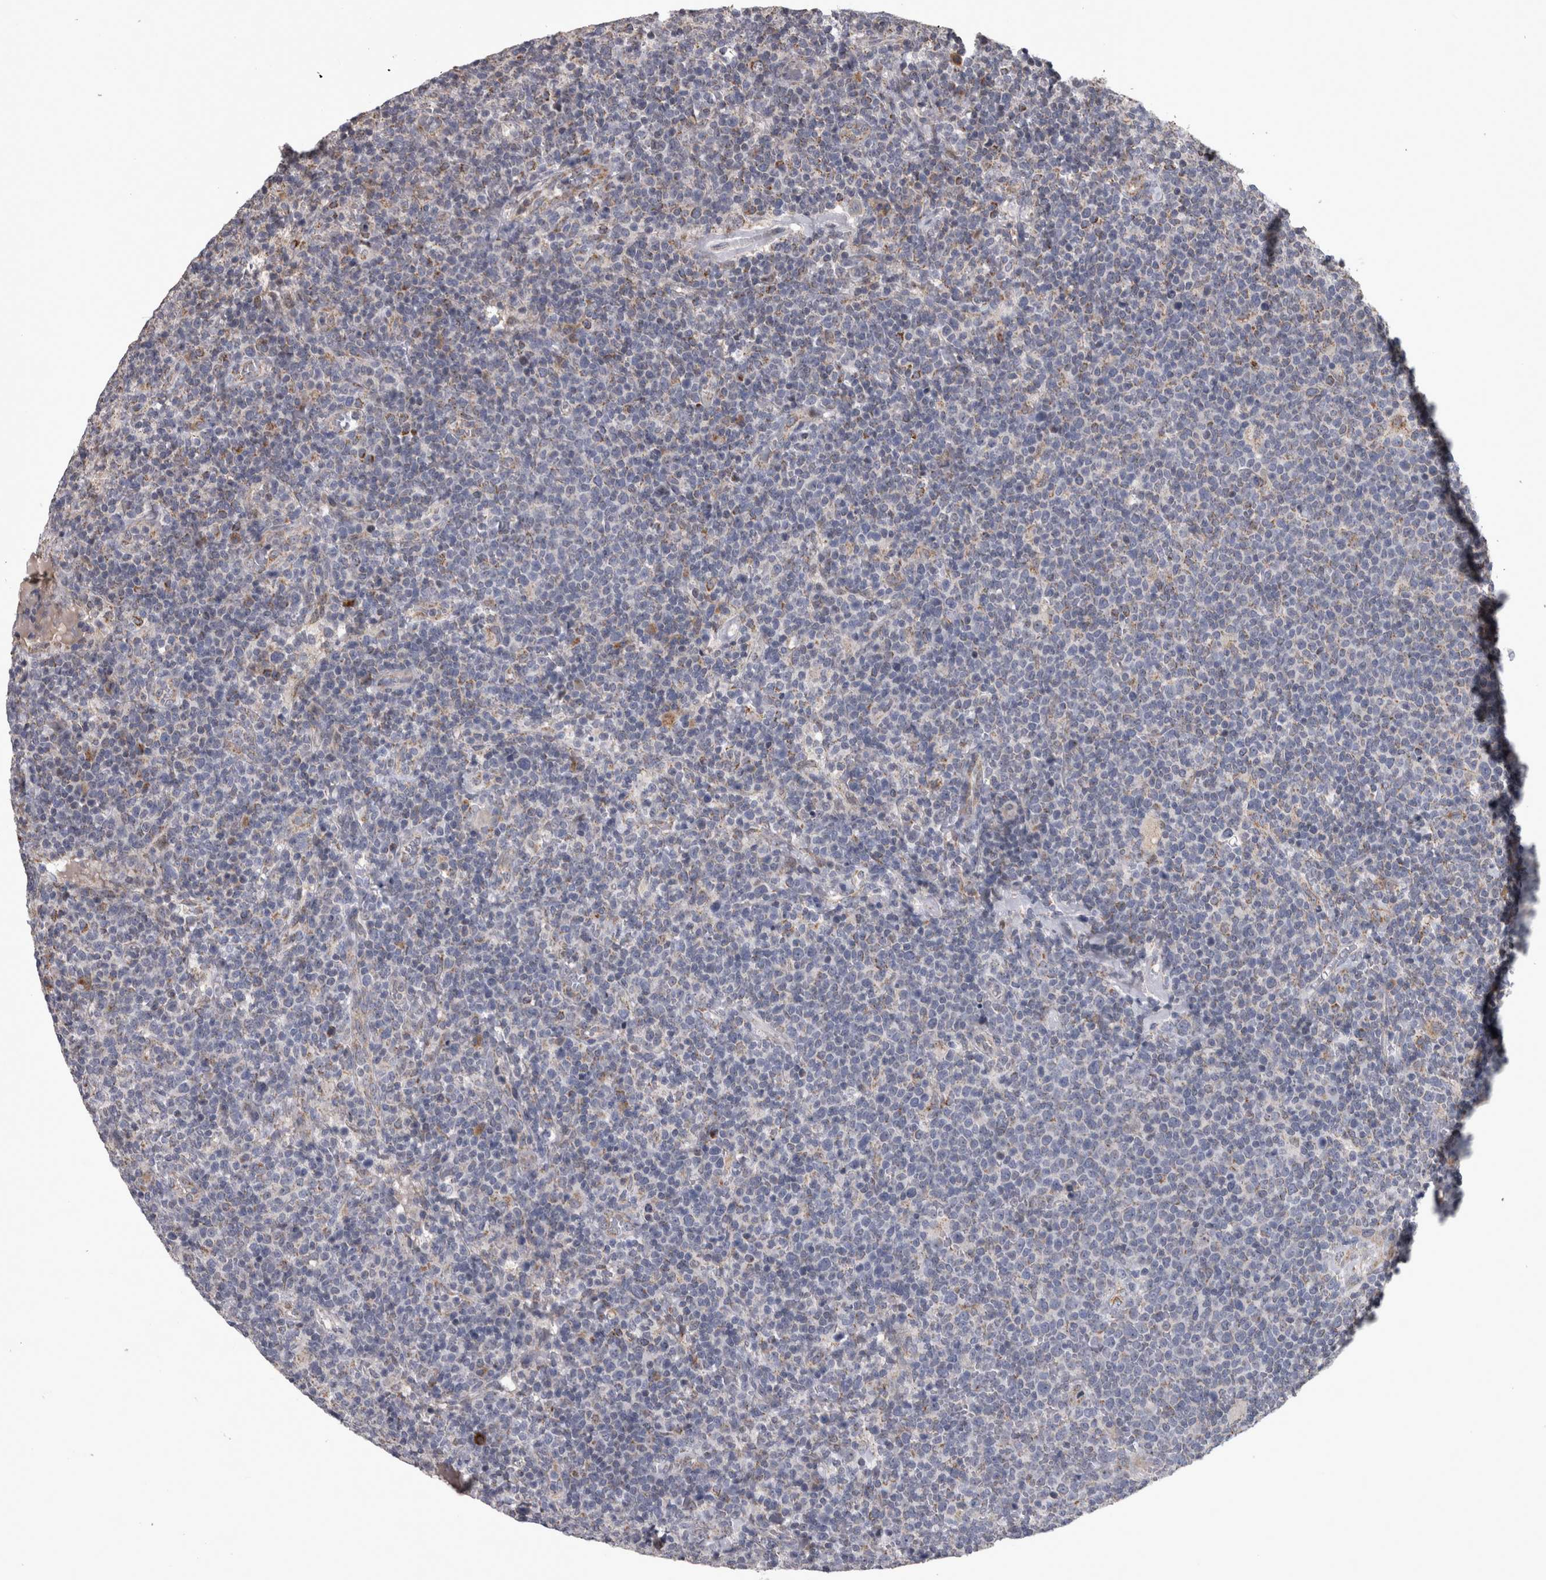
{"staining": {"intensity": "moderate", "quantity": "<25%", "location": "cytoplasmic/membranous"}, "tissue": "lymphoma", "cell_type": "Tumor cells", "image_type": "cancer", "snomed": [{"axis": "morphology", "description": "Malignant lymphoma, non-Hodgkin's type, High grade"}, {"axis": "topography", "description": "Lymph node"}], "caption": "A brown stain highlights moderate cytoplasmic/membranous expression of a protein in human high-grade malignant lymphoma, non-Hodgkin's type tumor cells. (DAB = brown stain, brightfield microscopy at high magnification).", "gene": "DBT", "patient": {"sex": "male", "age": 61}}